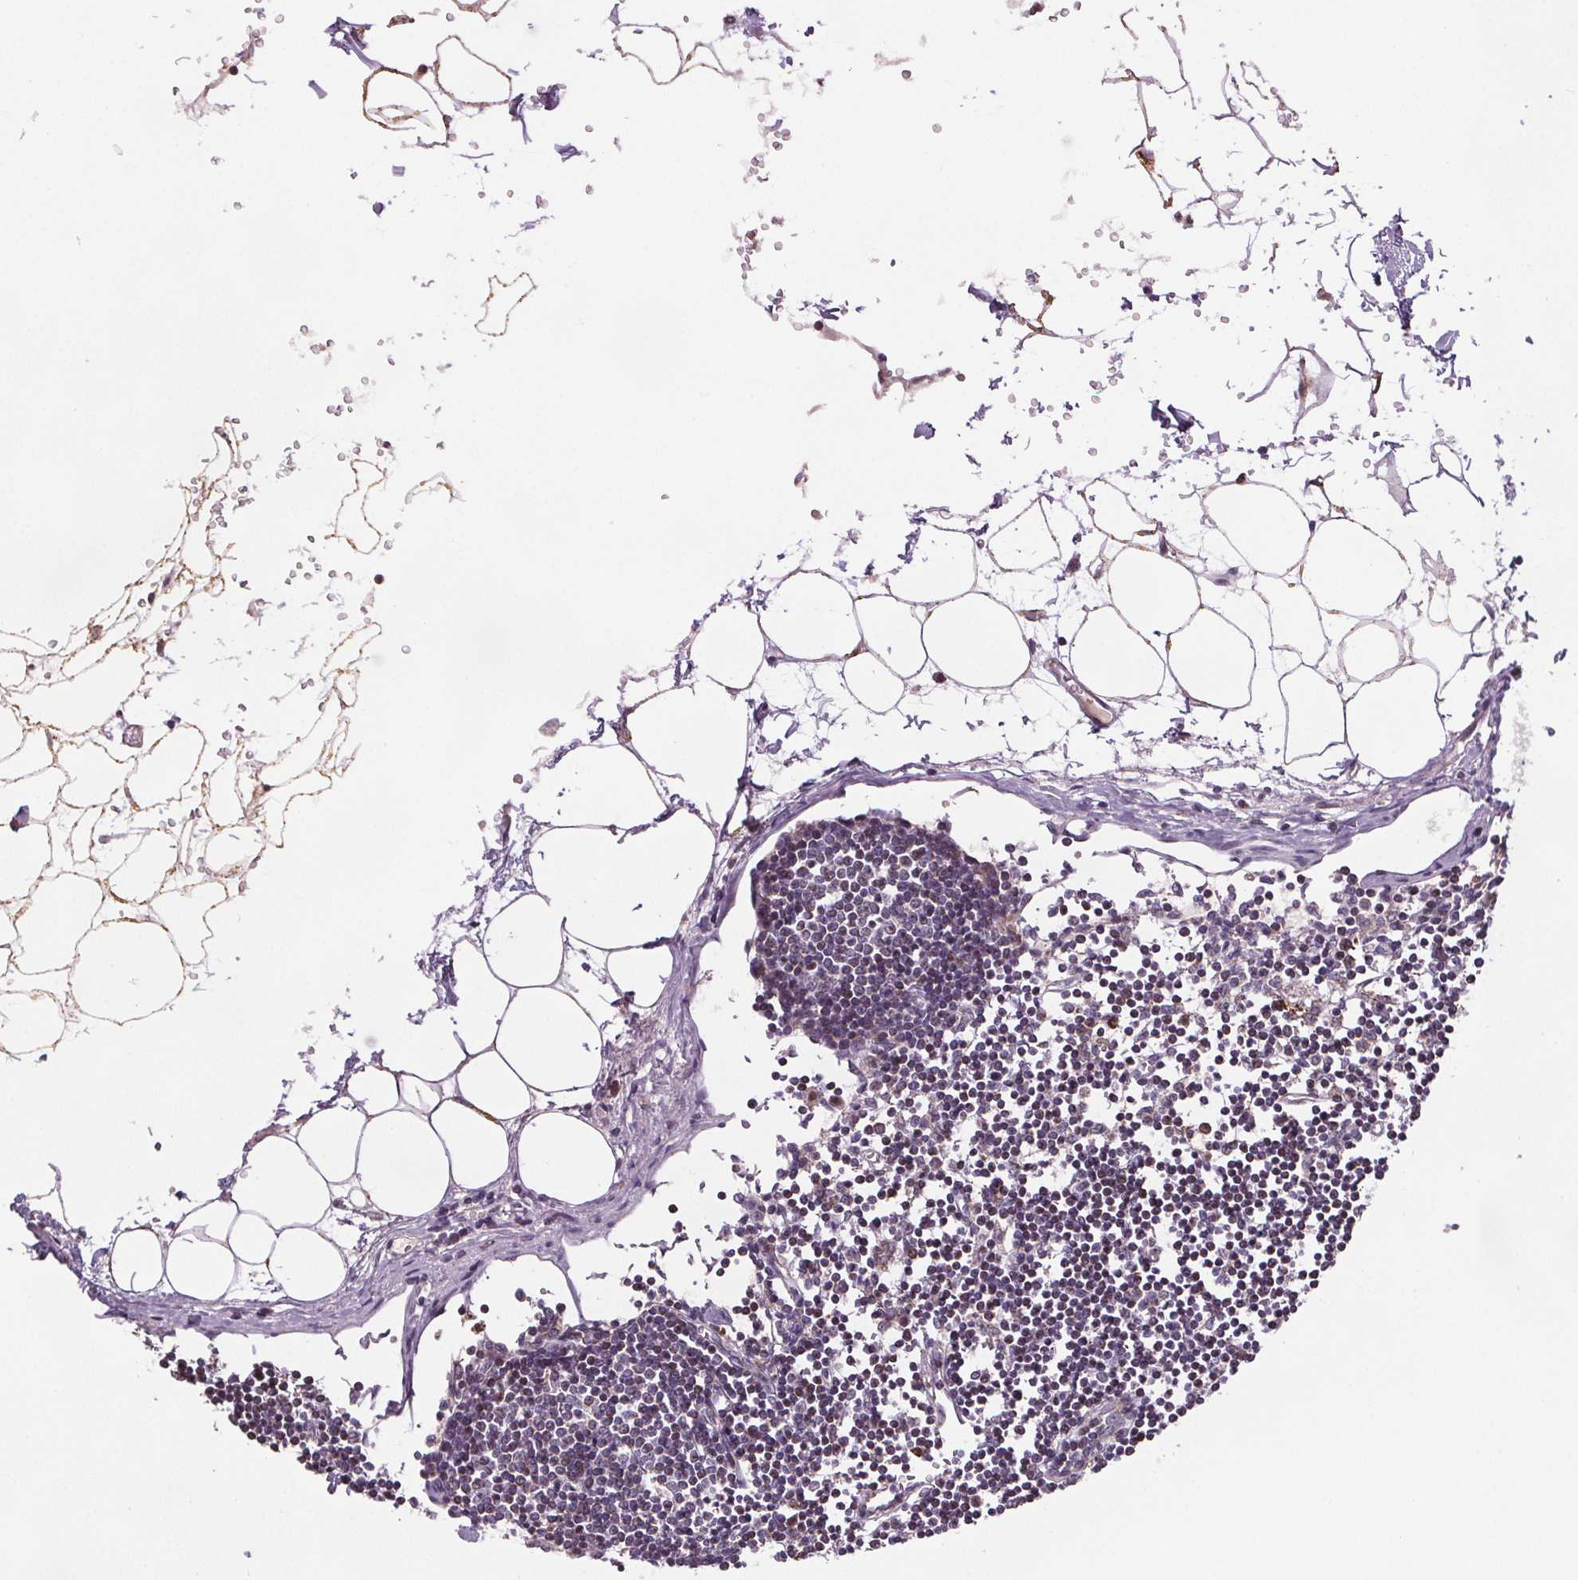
{"staining": {"intensity": "weak", "quantity": "<25%", "location": "cytoplasmic/membranous"}, "tissue": "lymph node", "cell_type": "Germinal center cells", "image_type": "normal", "snomed": [{"axis": "morphology", "description": "Normal tissue, NOS"}, {"axis": "topography", "description": "Lymph node"}], "caption": "Immunohistochemistry (IHC) micrograph of benign lymph node: human lymph node stained with DAB exhibits no significant protein staining in germinal center cells.", "gene": "SUCLA2", "patient": {"sex": "female", "age": 65}}